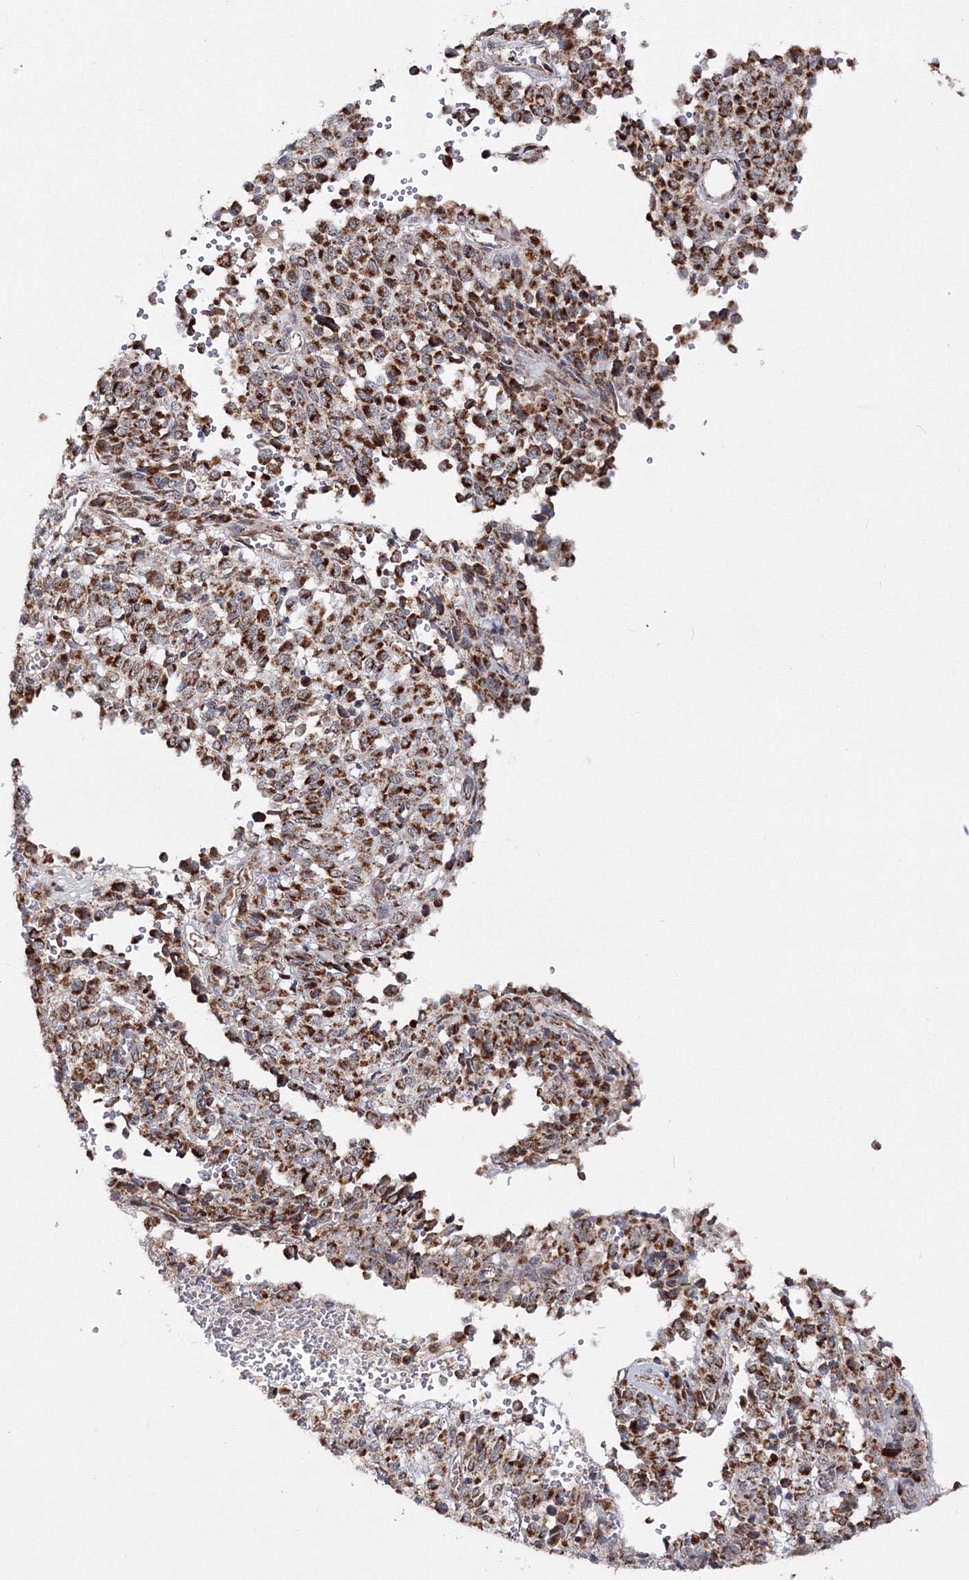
{"staining": {"intensity": "strong", "quantity": ">75%", "location": "cytoplasmic/membranous"}, "tissue": "melanoma", "cell_type": "Tumor cells", "image_type": "cancer", "snomed": [{"axis": "morphology", "description": "Malignant melanoma, Metastatic site"}, {"axis": "topography", "description": "Pancreas"}], "caption": "A histopathology image of melanoma stained for a protein exhibits strong cytoplasmic/membranous brown staining in tumor cells.", "gene": "PEX13", "patient": {"sex": "female", "age": 30}}